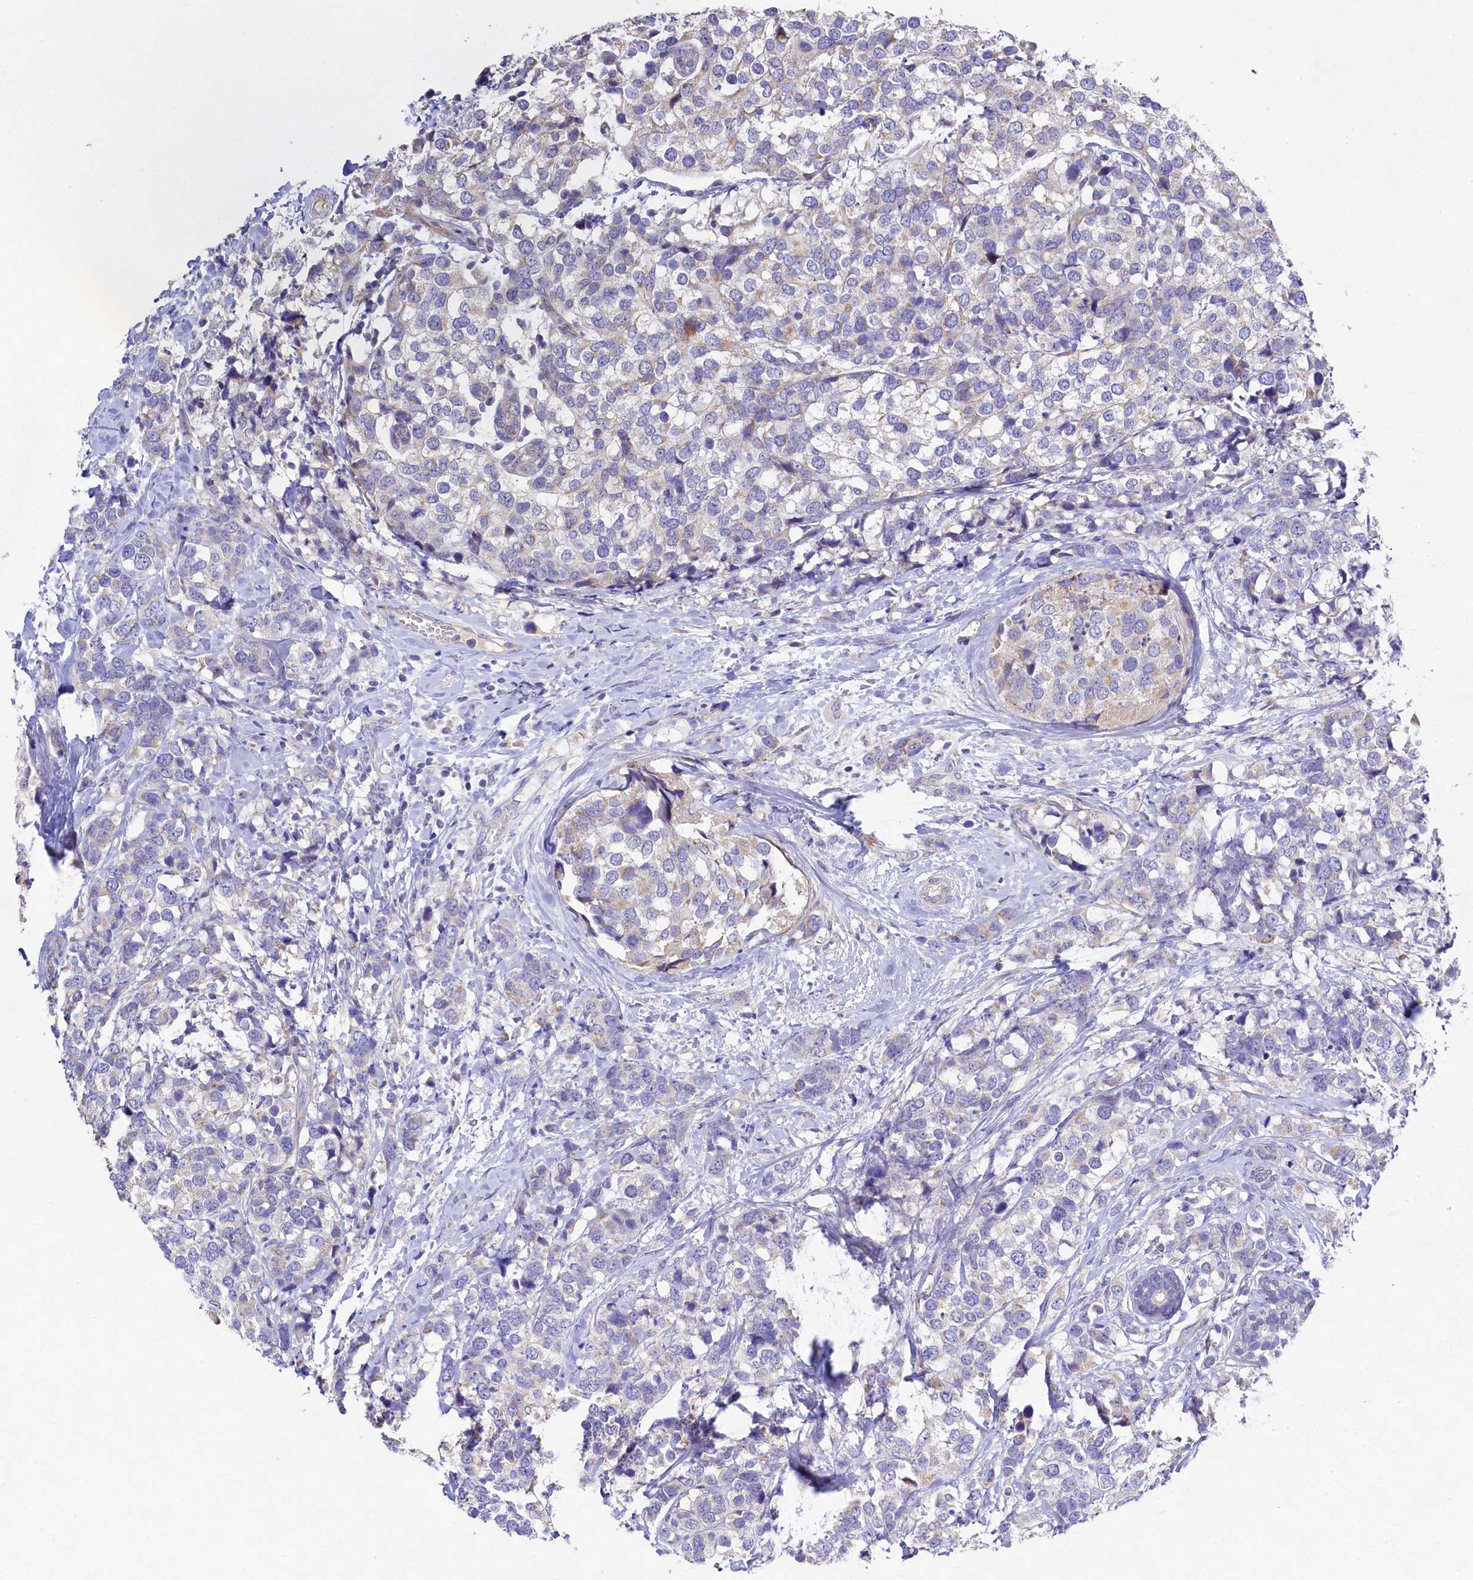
{"staining": {"intensity": "weak", "quantity": "<25%", "location": "cytoplasmic/membranous"}, "tissue": "breast cancer", "cell_type": "Tumor cells", "image_type": "cancer", "snomed": [{"axis": "morphology", "description": "Lobular carcinoma"}, {"axis": "topography", "description": "Breast"}], "caption": "Breast cancer (lobular carcinoma) stained for a protein using IHC exhibits no positivity tumor cells.", "gene": "FXYD6", "patient": {"sex": "female", "age": 59}}